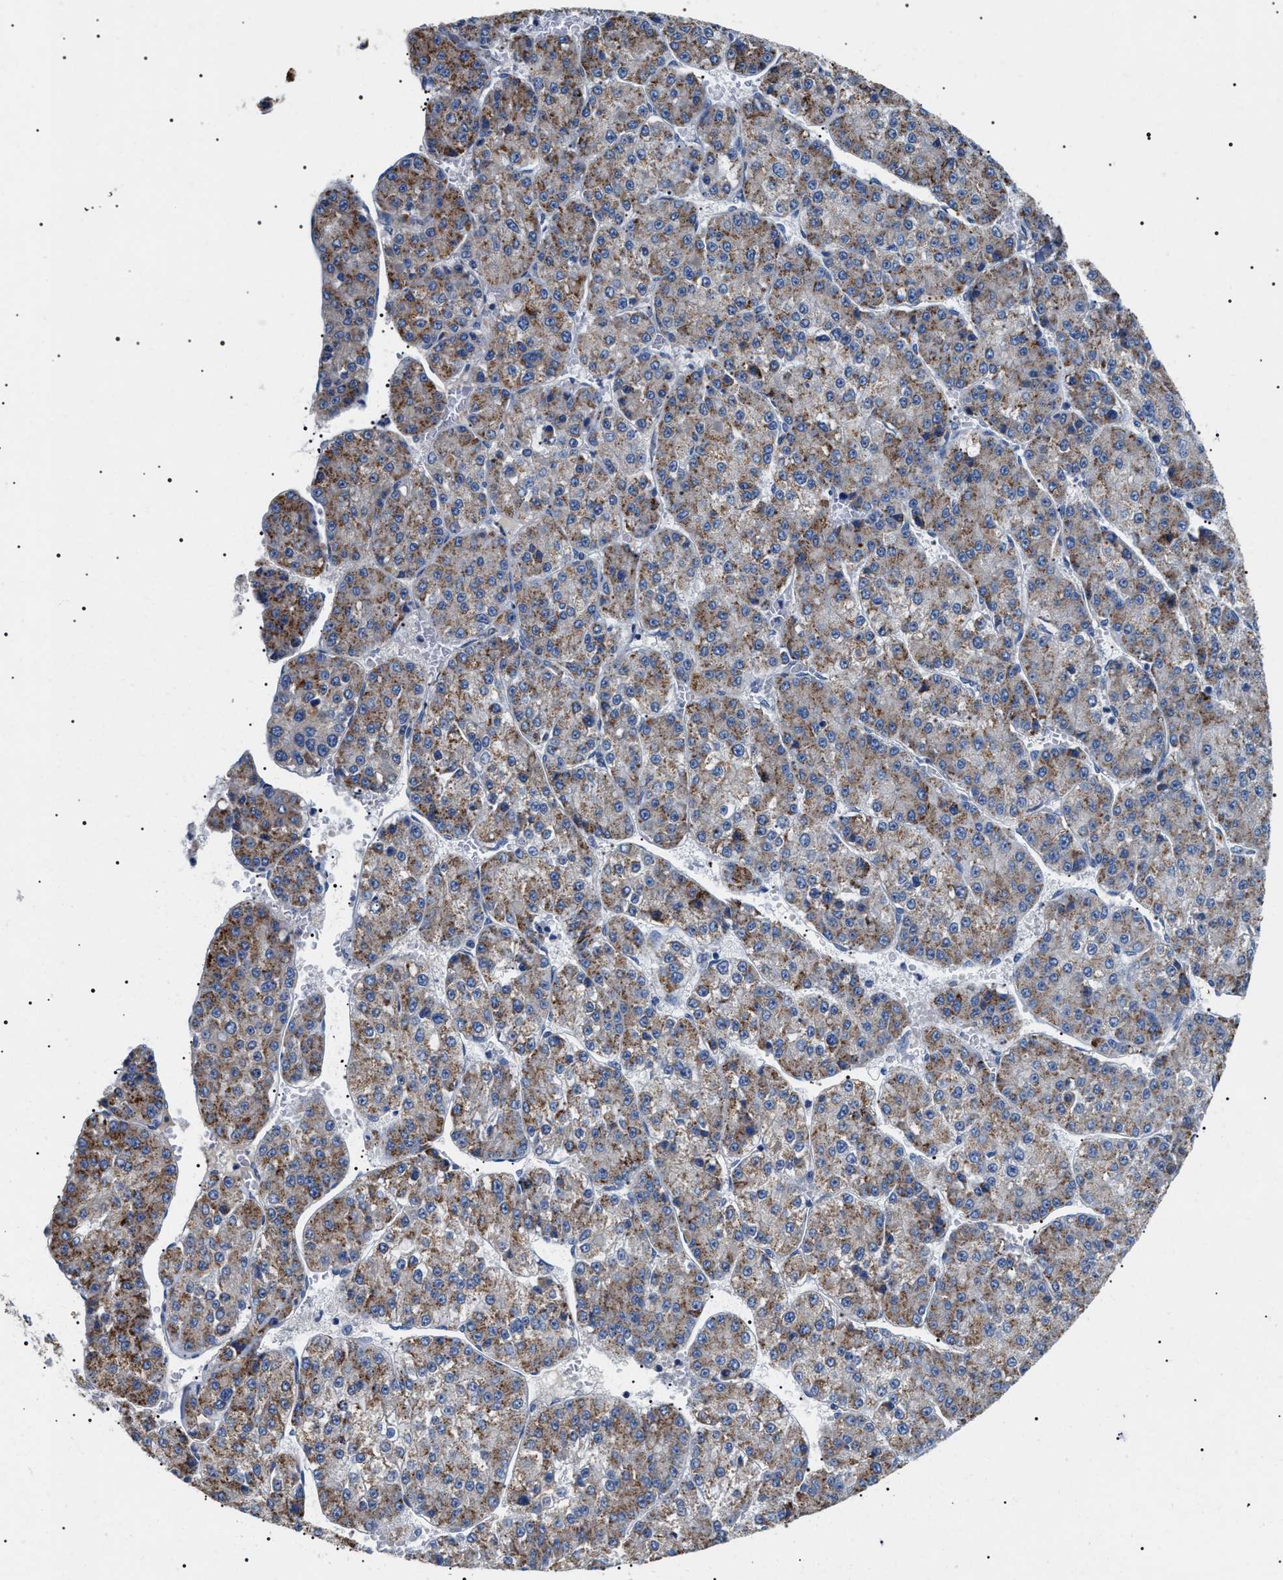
{"staining": {"intensity": "moderate", "quantity": ">75%", "location": "cytoplasmic/membranous"}, "tissue": "liver cancer", "cell_type": "Tumor cells", "image_type": "cancer", "snomed": [{"axis": "morphology", "description": "Carcinoma, Hepatocellular, NOS"}, {"axis": "topography", "description": "Liver"}], "caption": "The micrograph shows staining of liver cancer (hepatocellular carcinoma), revealing moderate cytoplasmic/membranous protein positivity (brown color) within tumor cells.", "gene": "TMEM222", "patient": {"sex": "female", "age": 73}}